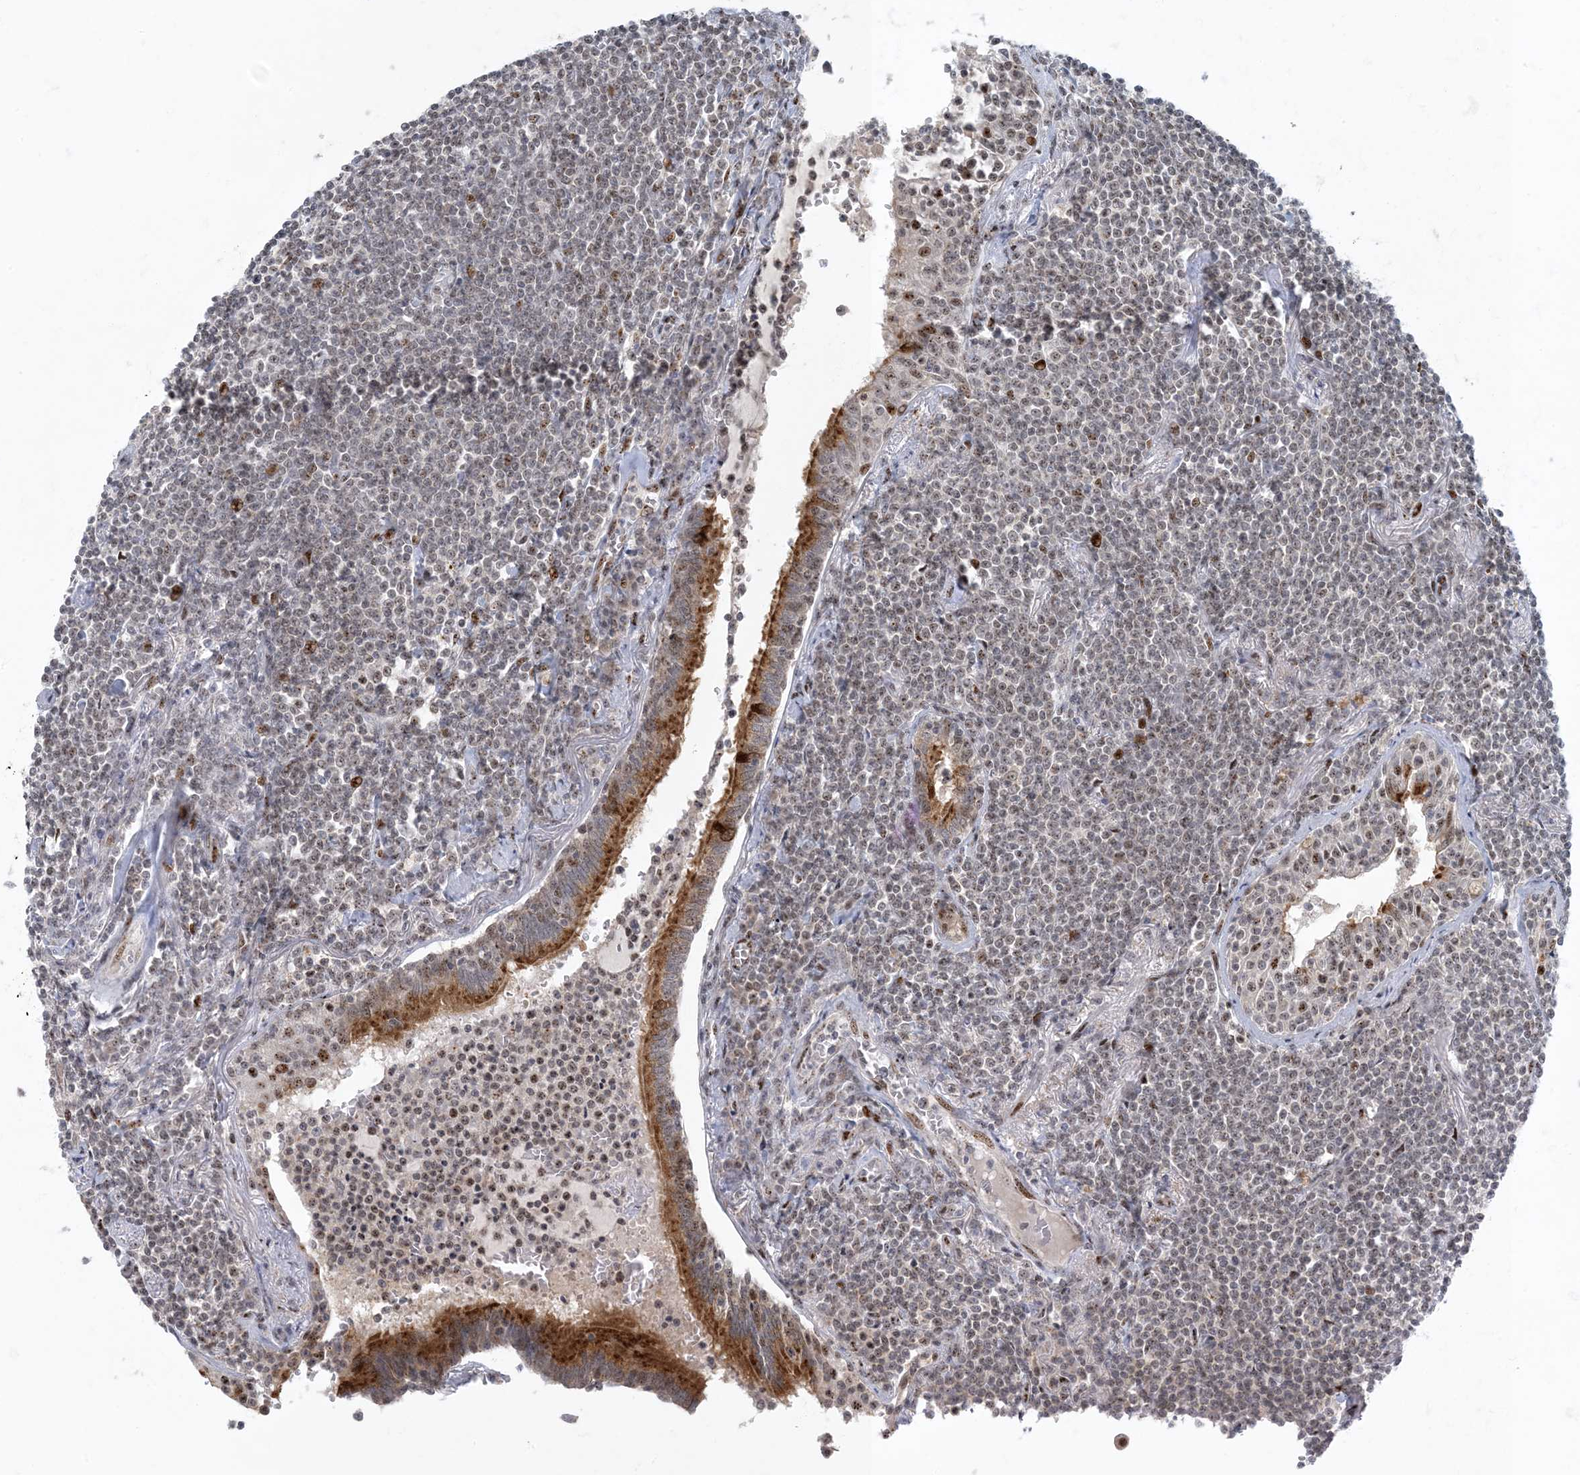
{"staining": {"intensity": "weak", "quantity": "25%-75%", "location": "nuclear"}, "tissue": "lymphoma", "cell_type": "Tumor cells", "image_type": "cancer", "snomed": [{"axis": "morphology", "description": "Malignant lymphoma, non-Hodgkin's type, Low grade"}, {"axis": "topography", "description": "Lung"}], "caption": "Immunohistochemical staining of lymphoma shows weak nuclear protein positivity in about 25%-75% of tumor cells.", "gene": "MBD1", "patient": {"sex": "female", "age": 71}}